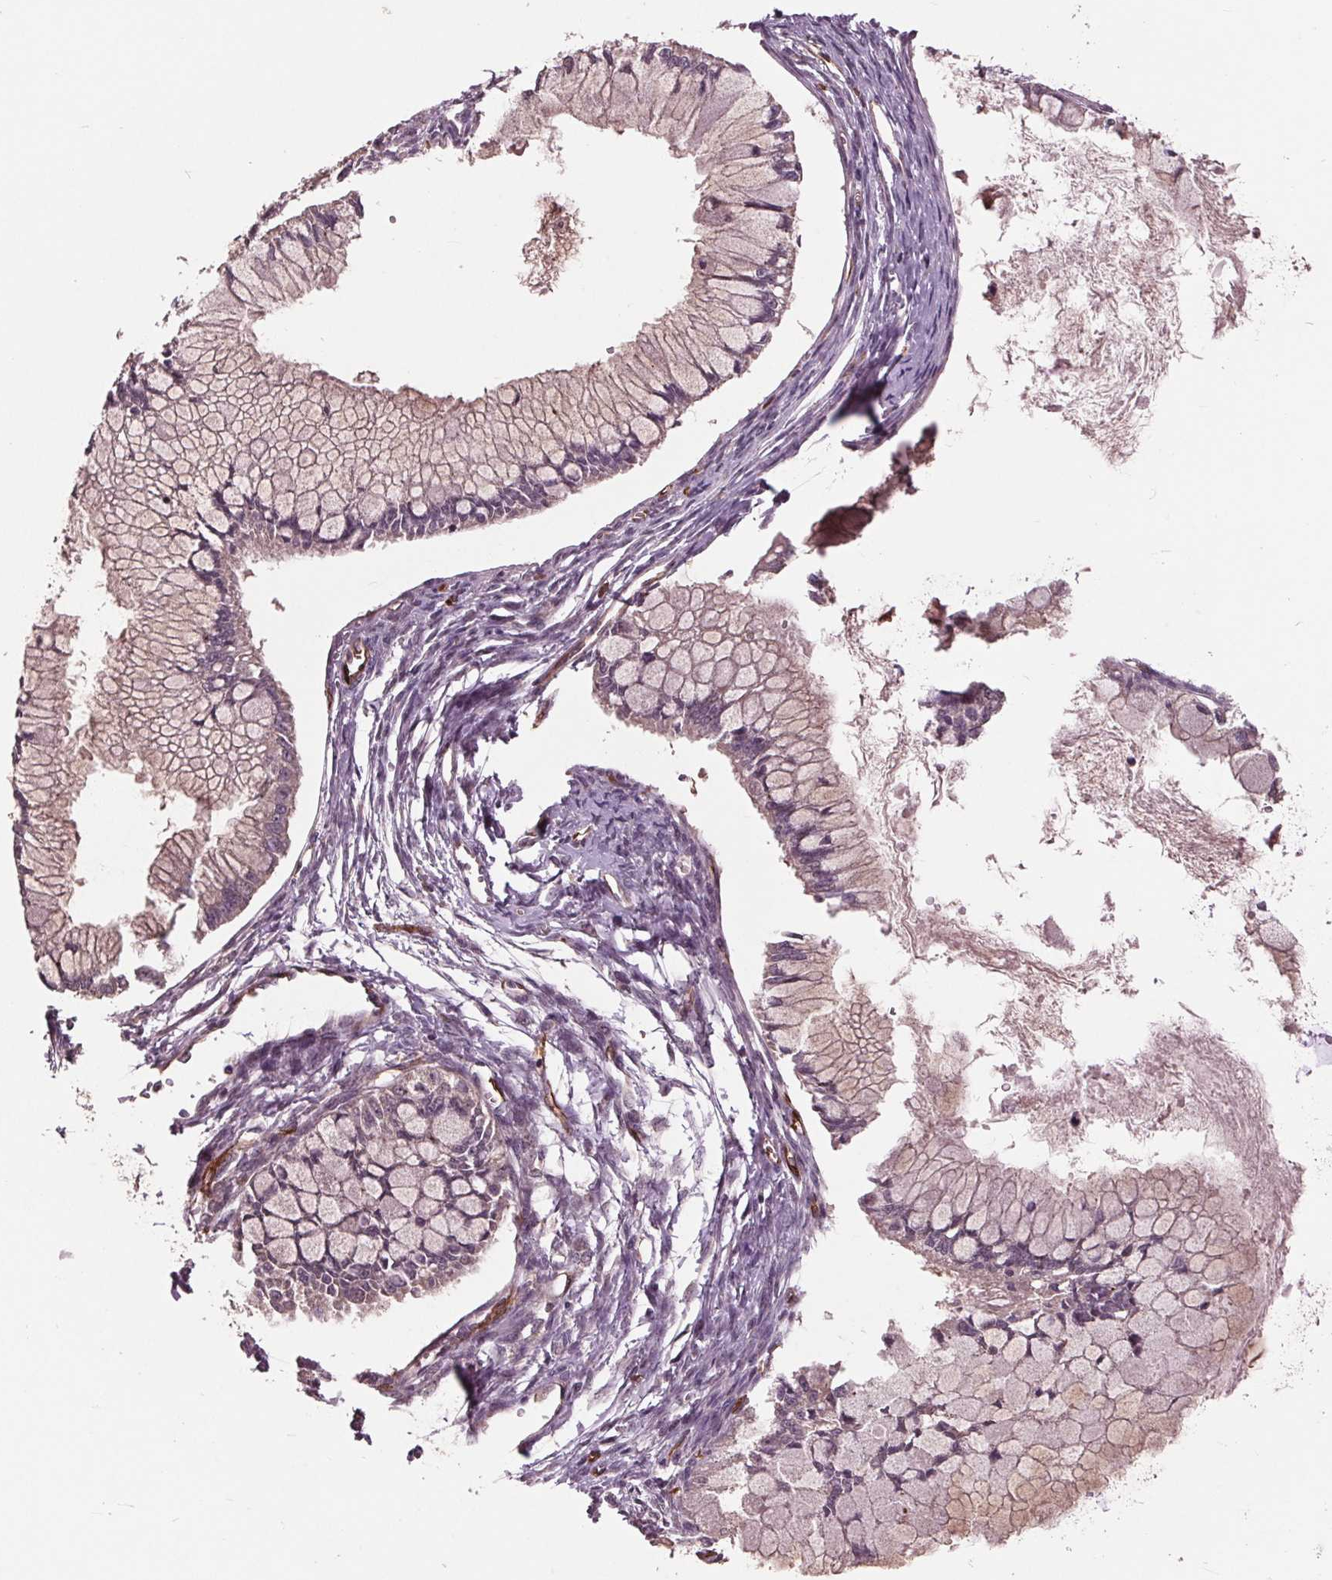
{"staining": {"intensity": "negative", "quantity": "none", "location": "none"}, "tissue": "ovarian cancer", "cell_type": "Tumor cells", "image_type": "cancer", "snomed": [{"axis": "morphology", "description": "Cystadenocarcinoma, mucinous, NOS"}, {"axis": "topography", "description": "Ovary"}], "caption": "The image shows no staining of tumor cells in ovarian cancer. (Stains: DAB immunohistochemistry with hematoxylin counter stain, Microscopy: brightfield microscopy at high magnification).", "gene": "MAPK8", "patient": {"sex": "female", "age": 34}}